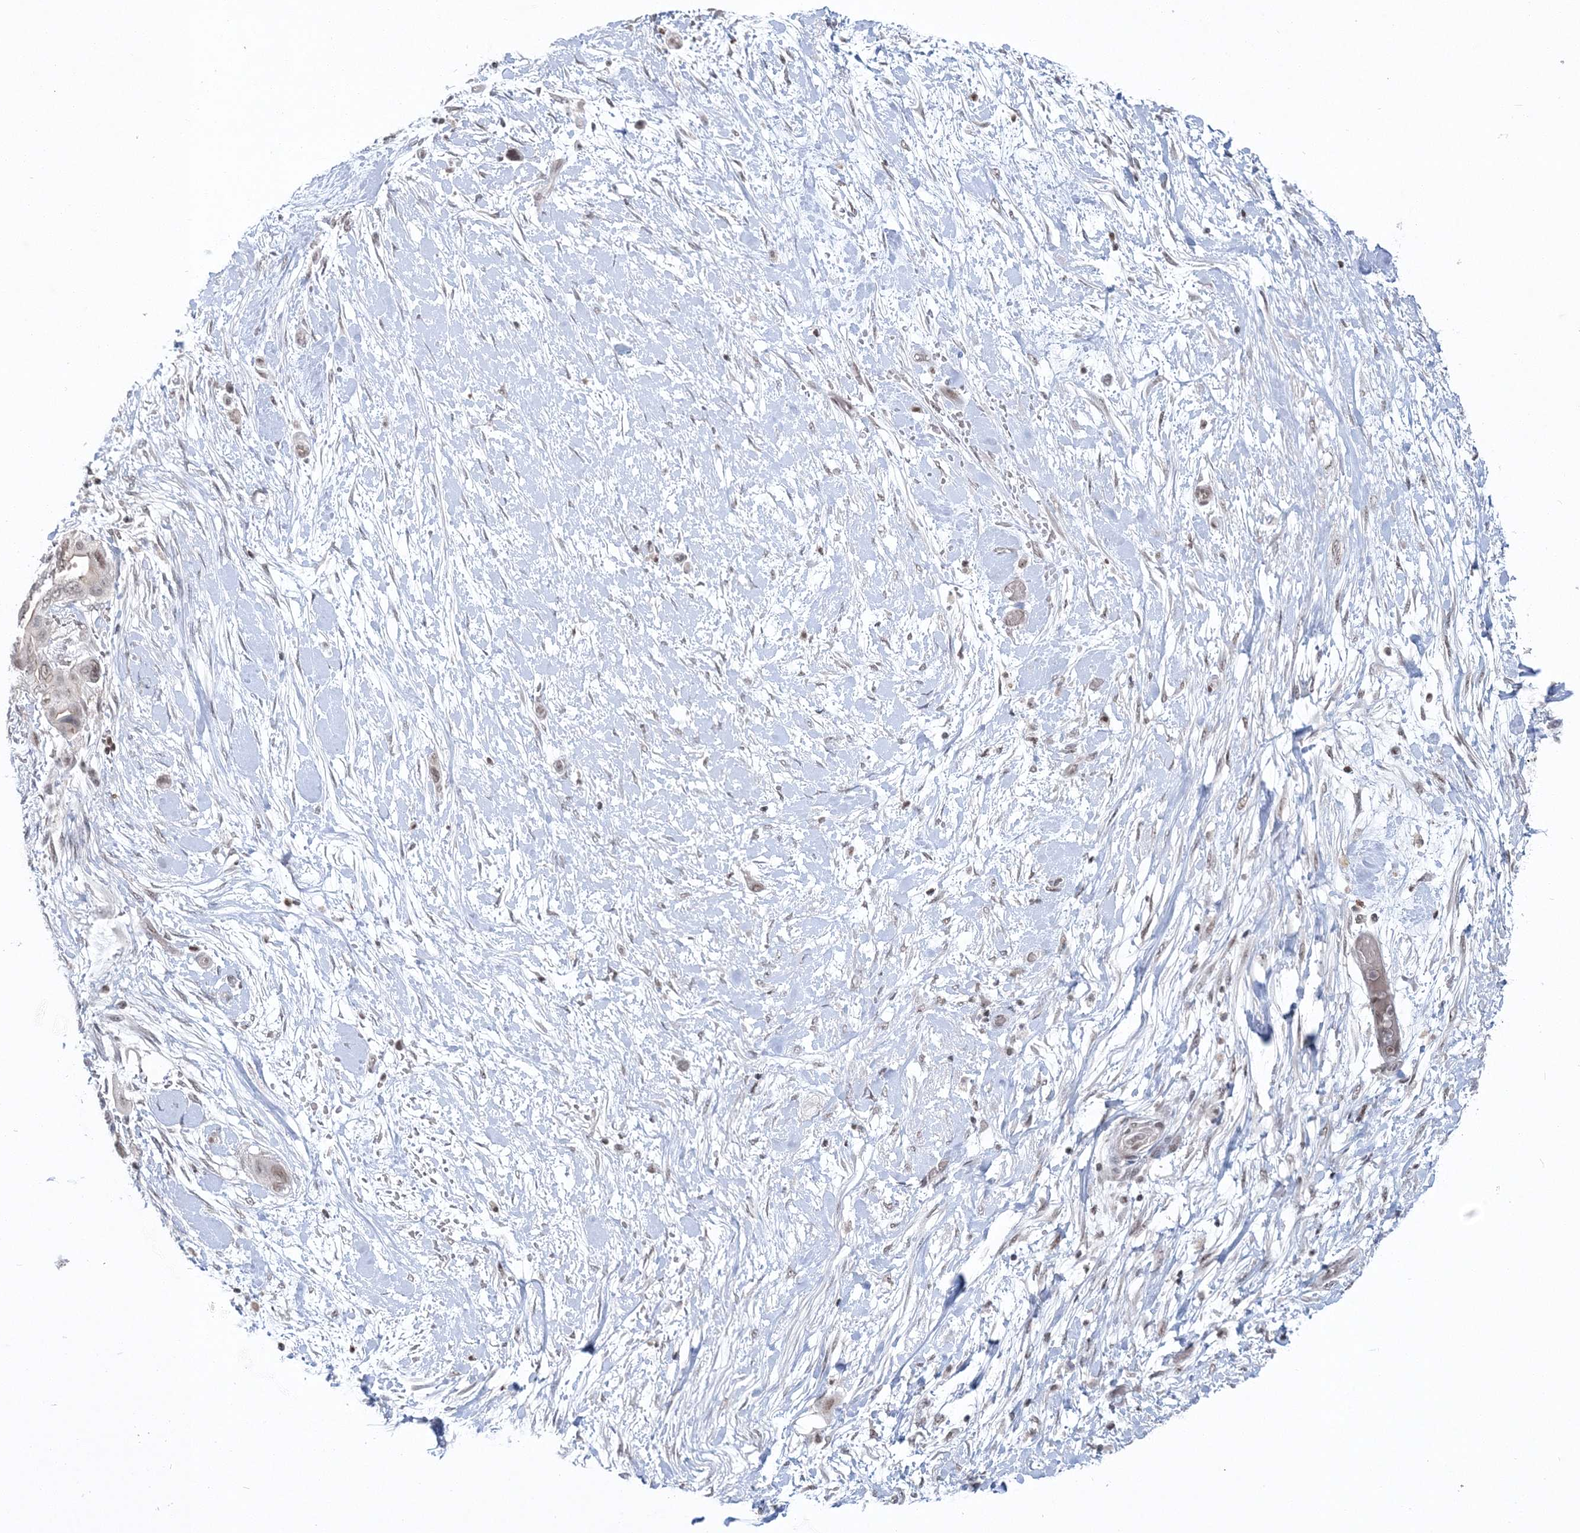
{"staining": {"intensity": "weak", "quantity": ">75%", "location": "nuclear"}, "tissue": "pancreatic cancer", "cell_type": "Tumor cells", "image_type": "cancer", "snomed": [{"axis": "morphology", "description": "Adenocarcinoma, NOS"}, {"axis": "topography", "description": "Pancreas"}], "caption": "The photomicrograph displays immunohistochemical staining of pancreatic cancer (adenocarcinoma). There is weak nuclear positivity is identified in approximately >75% of tumor cells.", "gene": "PDS5A", "patient": {"sex": "male", "age": 68}}